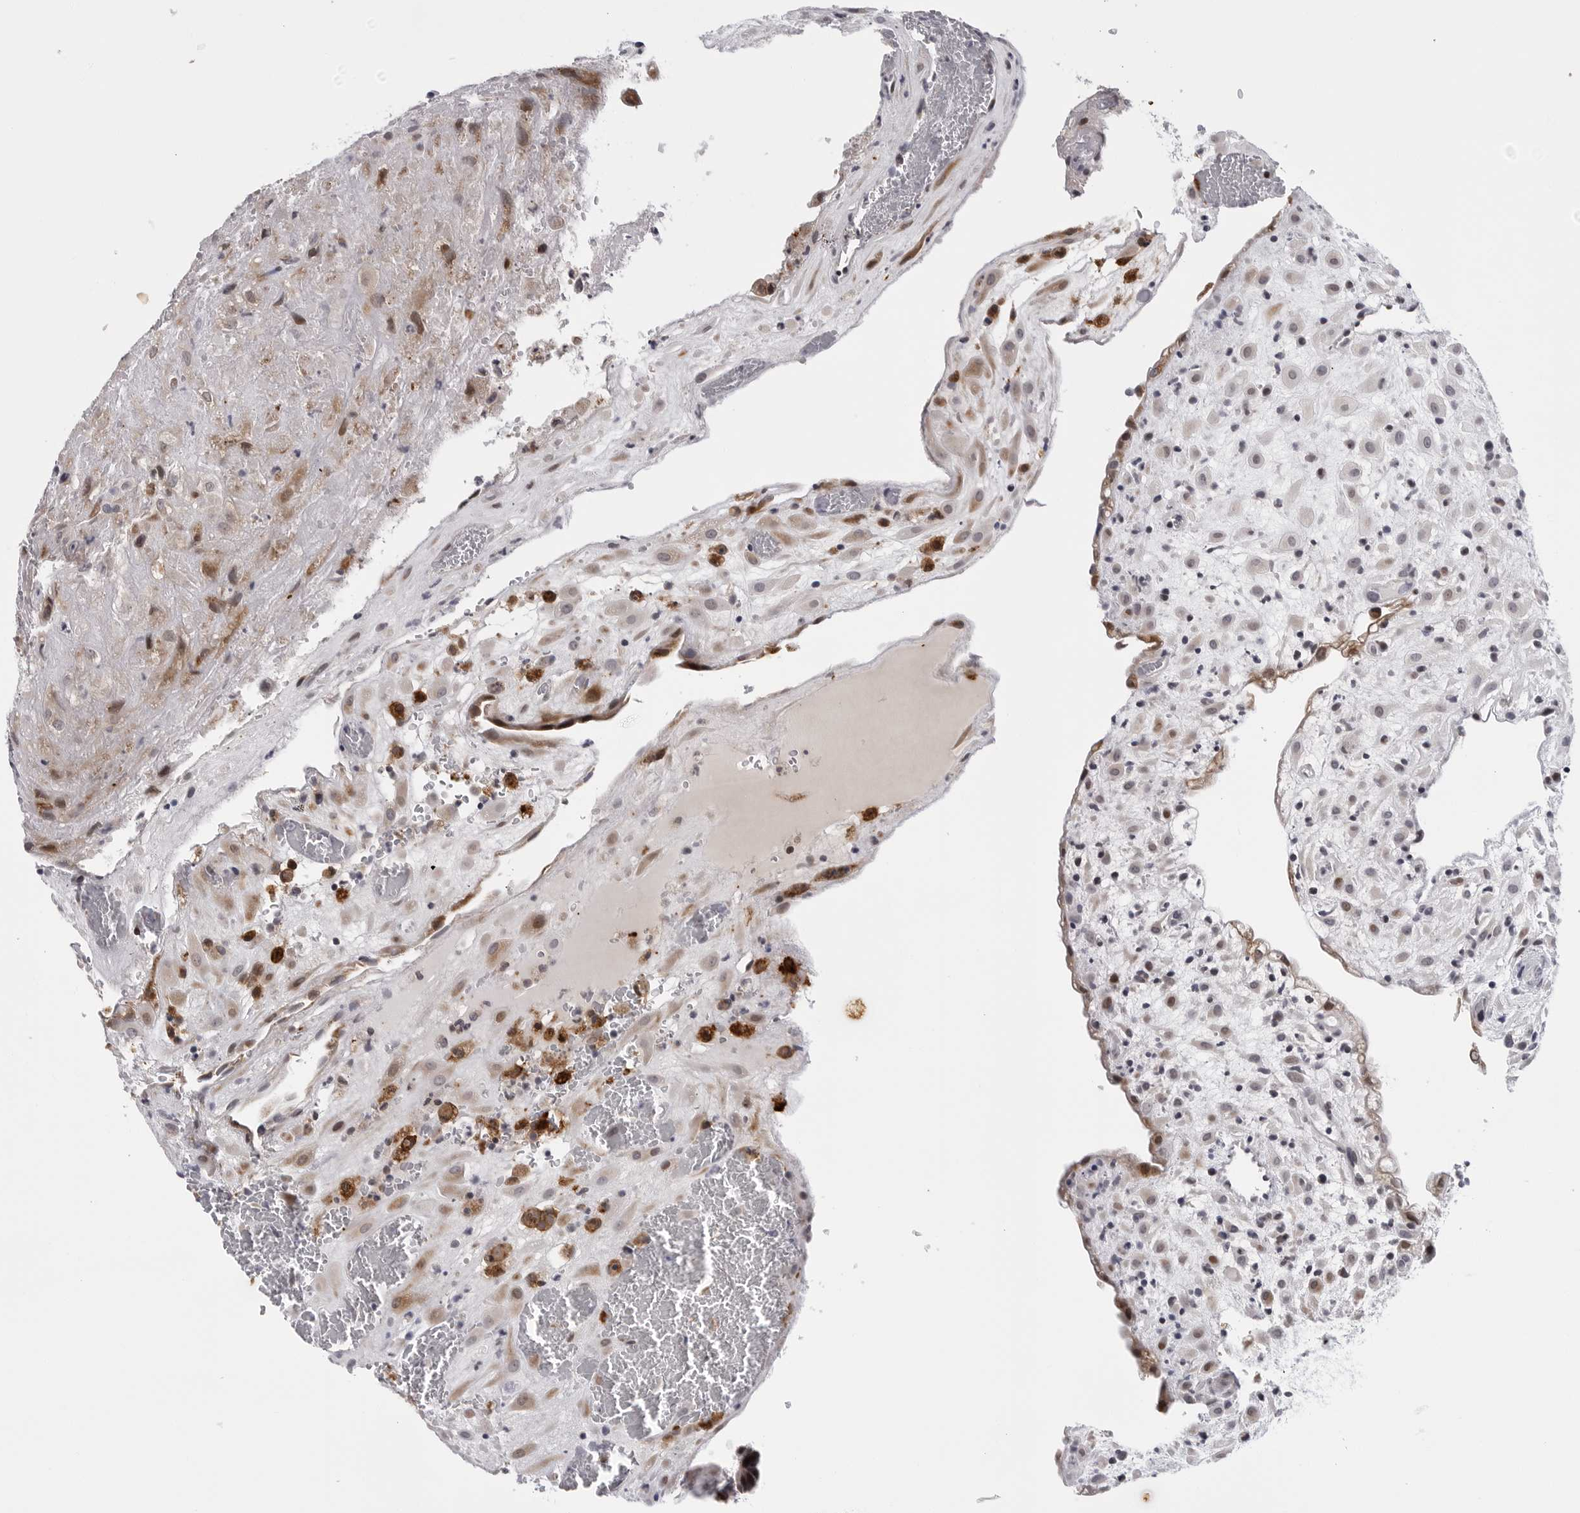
{"staining": {"intensity": "moderate", "quantity": "<25%", "location": "cytoplasmic/membranous"}, "tissue": "placenta", "cell_type": "Decidual cells", "image_type": "normal", "snomed": [{"axis": "morphology", "description": "Normal tissue, NOS"}, {"axis": "topography", "description": "Placenta"}], "caption": "The photomicrograph exhibits staining of benign placenta, revealing moderate cytoplasmic/membranous protein positivity (brown color) within decidual cells. Using DAB (3,3'-diaminobenzidine) (brown) and hematoxylin (blue) stains, captured at high magnification using brightfield microscopy.", "gene": "CDK20", "patient": {"sex": "female", "age": 35}}